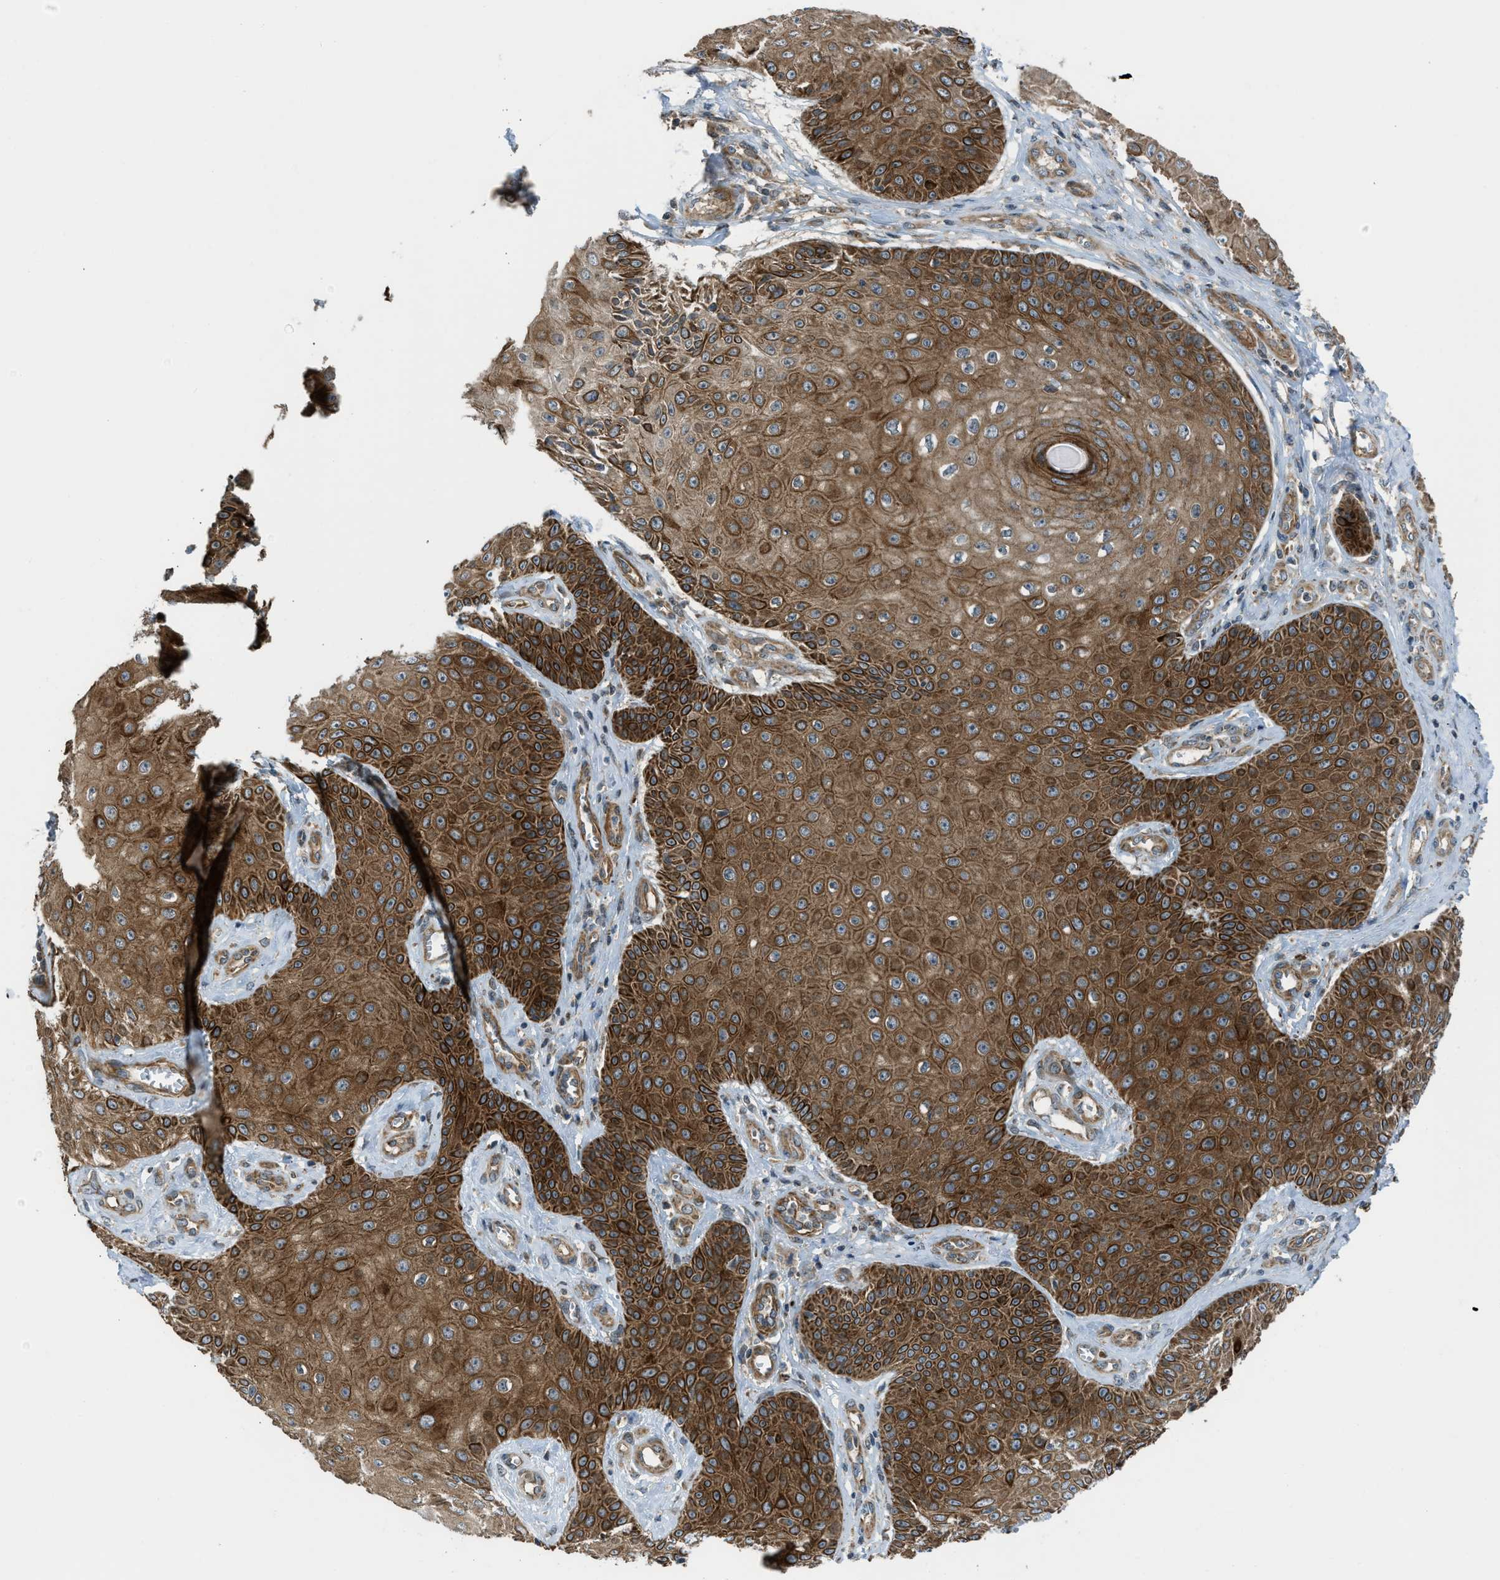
{"staining": {"intensity": "strong", "quantity": ">75%", "location": "cytoplasmic/membranous"}, "tissue": "skin cancer", "cell_type": "Tumor cells", "image_type": "cancer", "snomed": [{"axis": "morphology", "description": "Squamous cell carcinoma, NOS"}, {"axis": "topography", "description": "Skin"}], "caption": "Immunohistochemistry photomicrograph of human skin squamous cell carcinoma stained for a protein (brown), which shows high levels of strong cytoplasmic/membranous positivity in about >75% of tumor cells.", "gene": "SESN2", "patient": {"sex": "male", "age": 74}}